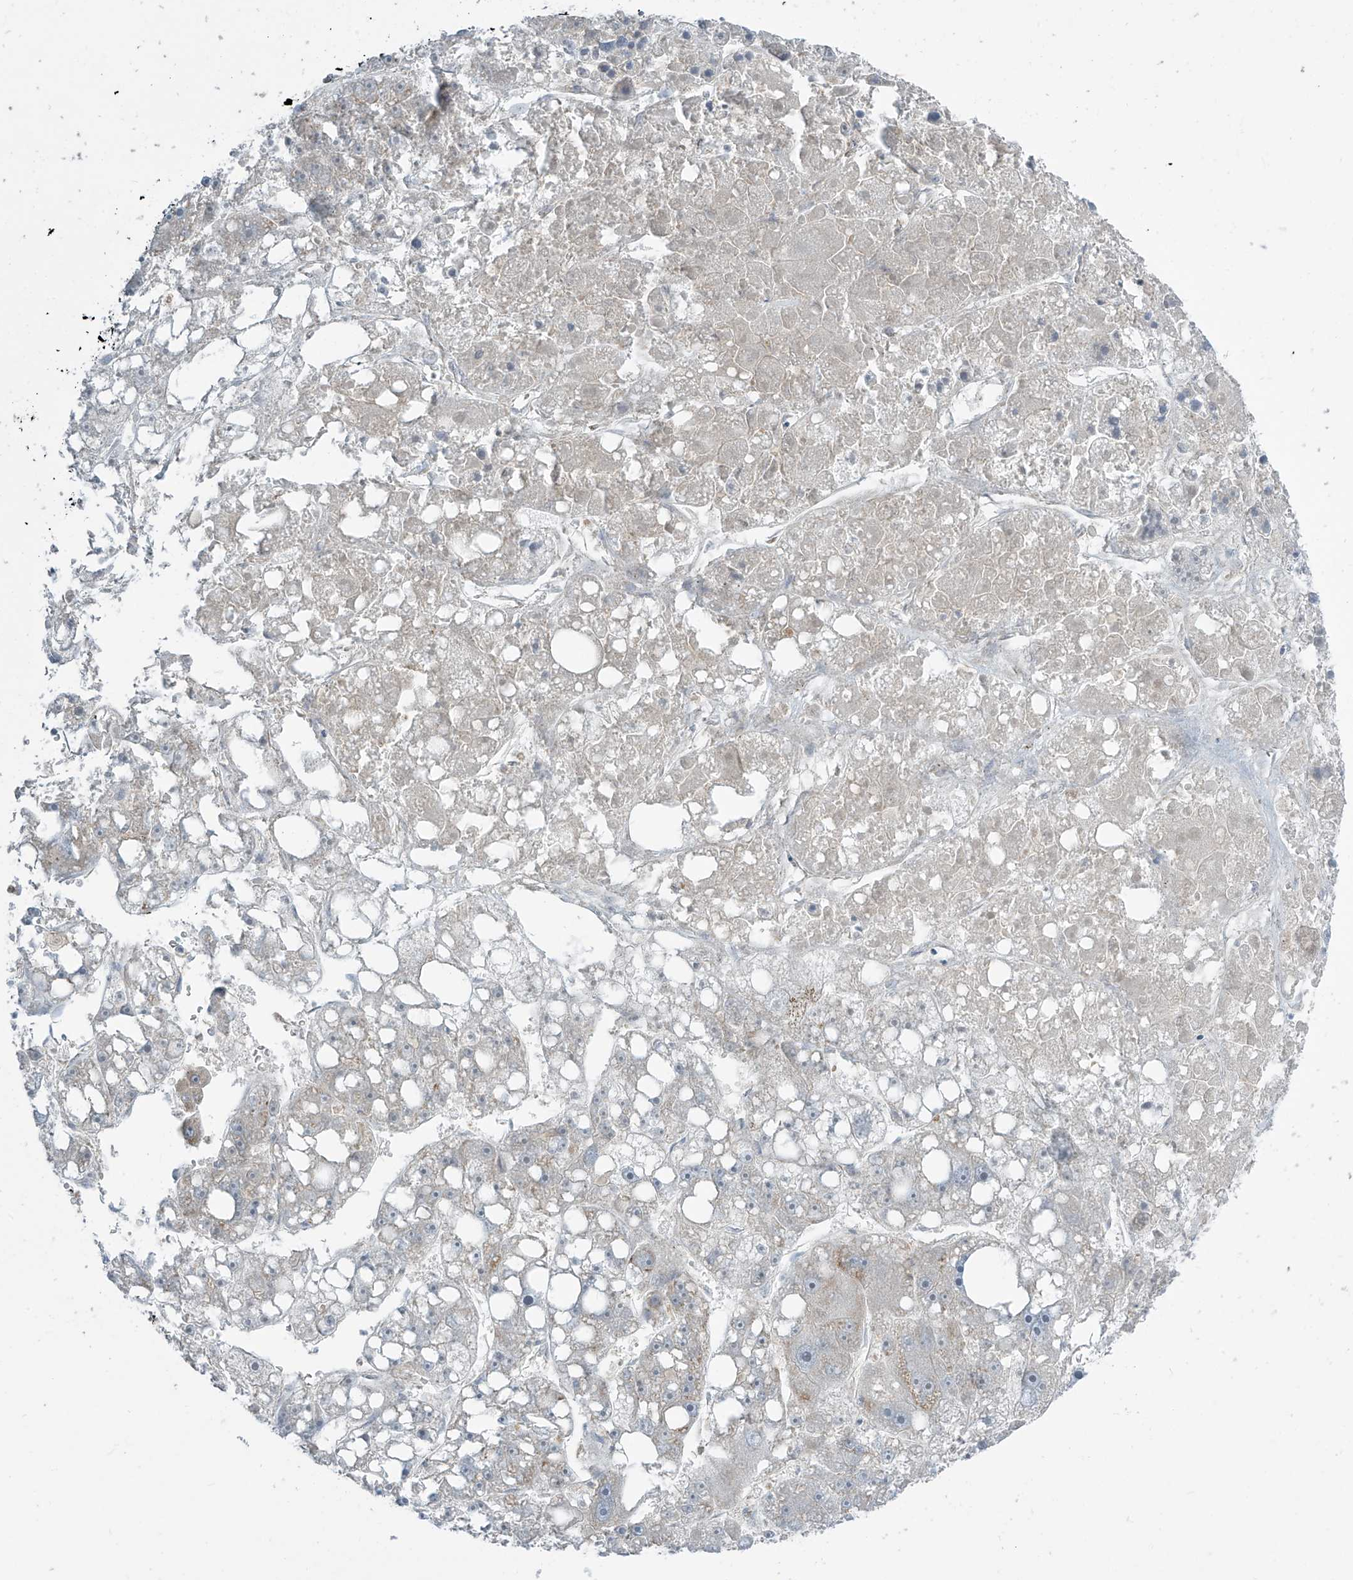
{"staining": {"intensity": "negative", "quantity": "none", "location": "none"}, "tissue": "liver cancer", "cell_type": "Tumor cells", "image_type": "cancer", "snomed": [{"axis": "morphology", "description": "Carcinoma, Hepatocellular, NOS"}, {"axis": "topography", "description": "Liver"}], "caption": "This is a micrograph of IHC staining of liver cancer, which shows no staining in tumor cells.", "gene": "PARVG", "patient": {"sex": "female", "age": 61}}